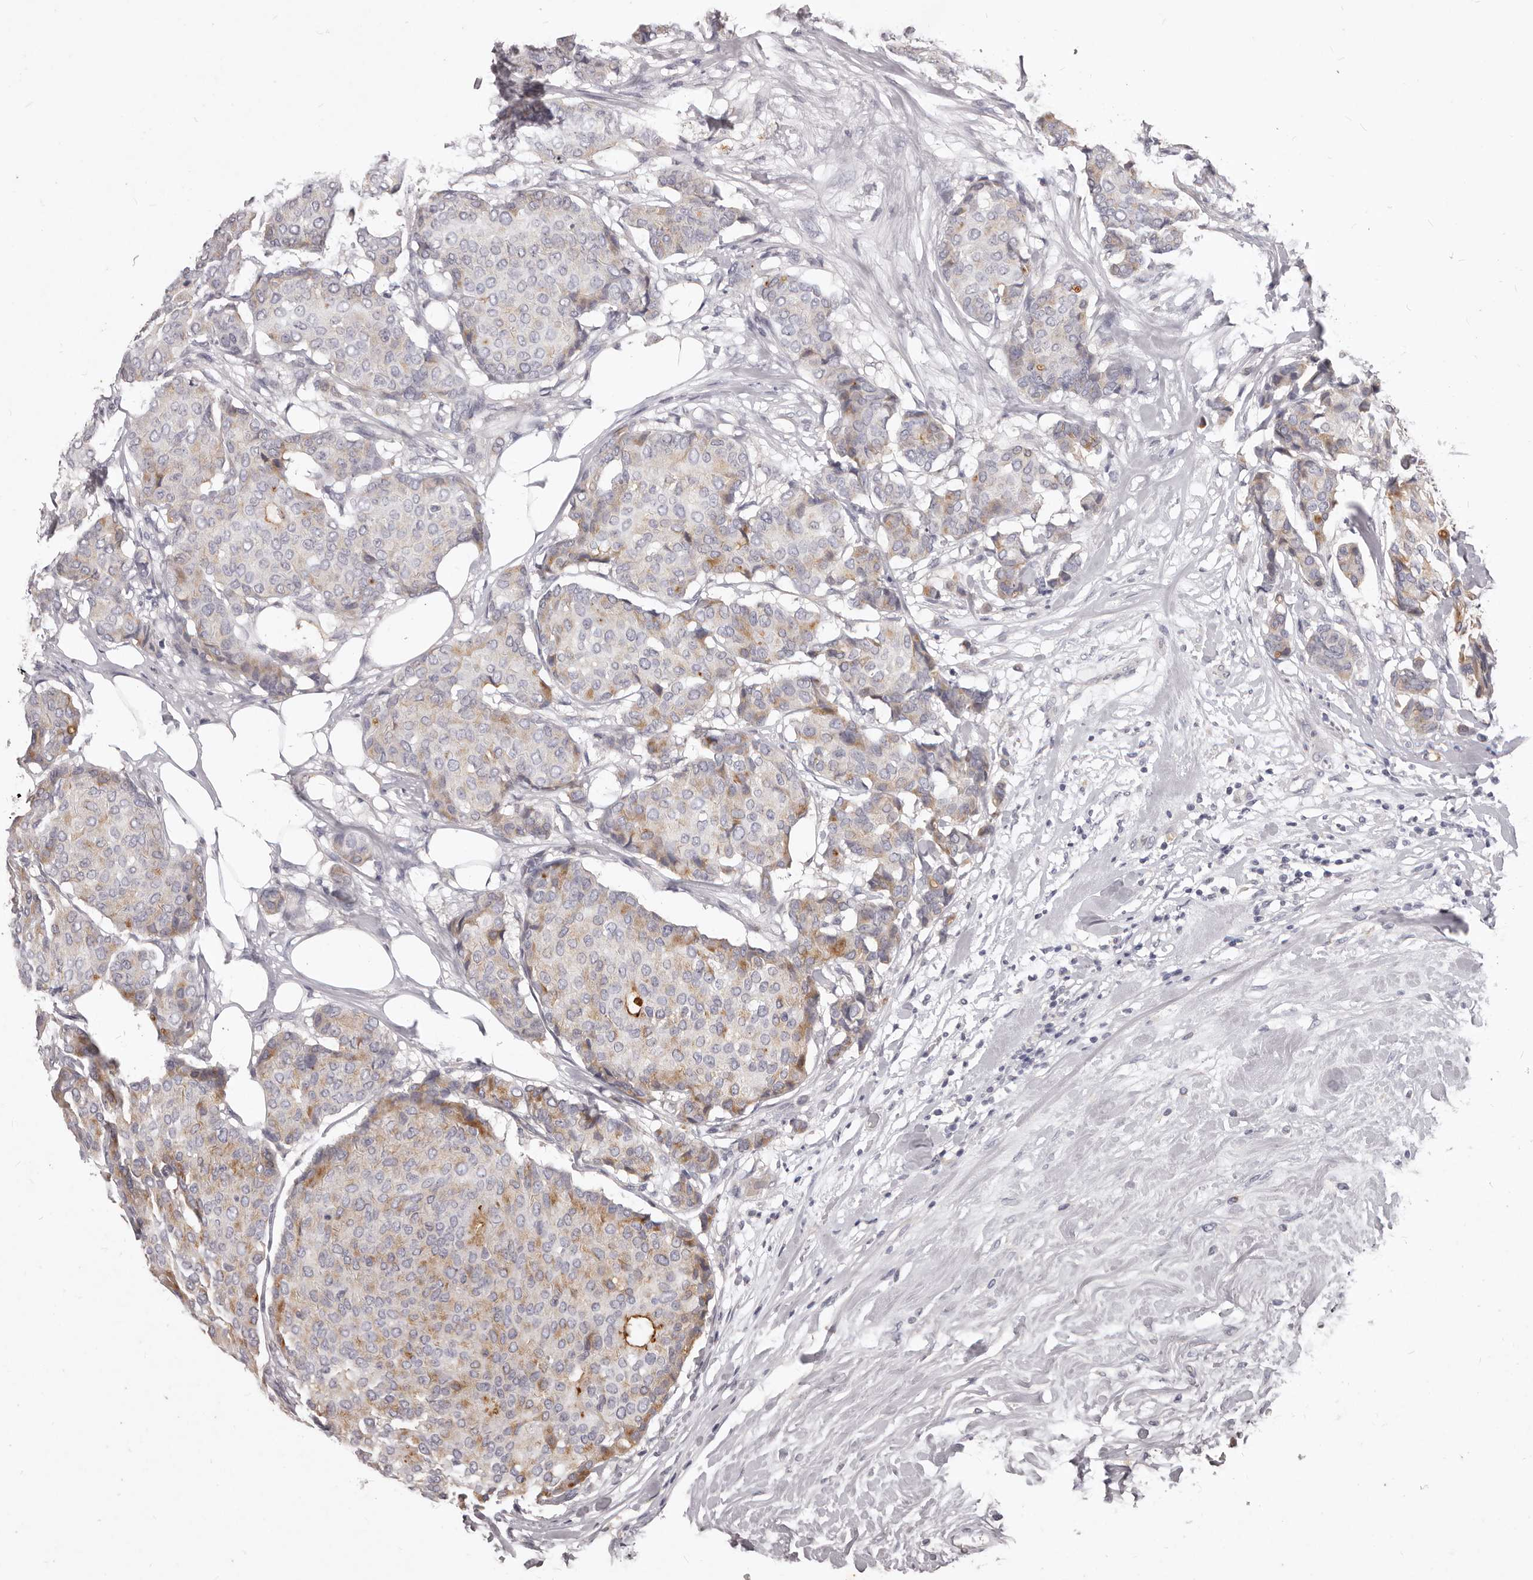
{"staining": {"intensity": "moderate", "quantity": "<25%", "location": "cytoplasmic/membranous"}, "tissue": "breast cancer", "cell_type": "Tumor cells", "image_type": "cancer", "snomed": [{"axis": "morphology", "description": "Duct carcinoma"}, {"axis": "topography", "description": "Breast"}], "caption": "Immunohistochemical staining of invasive ductal carcinoma (breast) displays low levels of moderate cytoplasmic/membranous staining in about <25% of tumor cells.", "gene": "GPRC5C", "patient": {"sex": "female", "age": 75}}